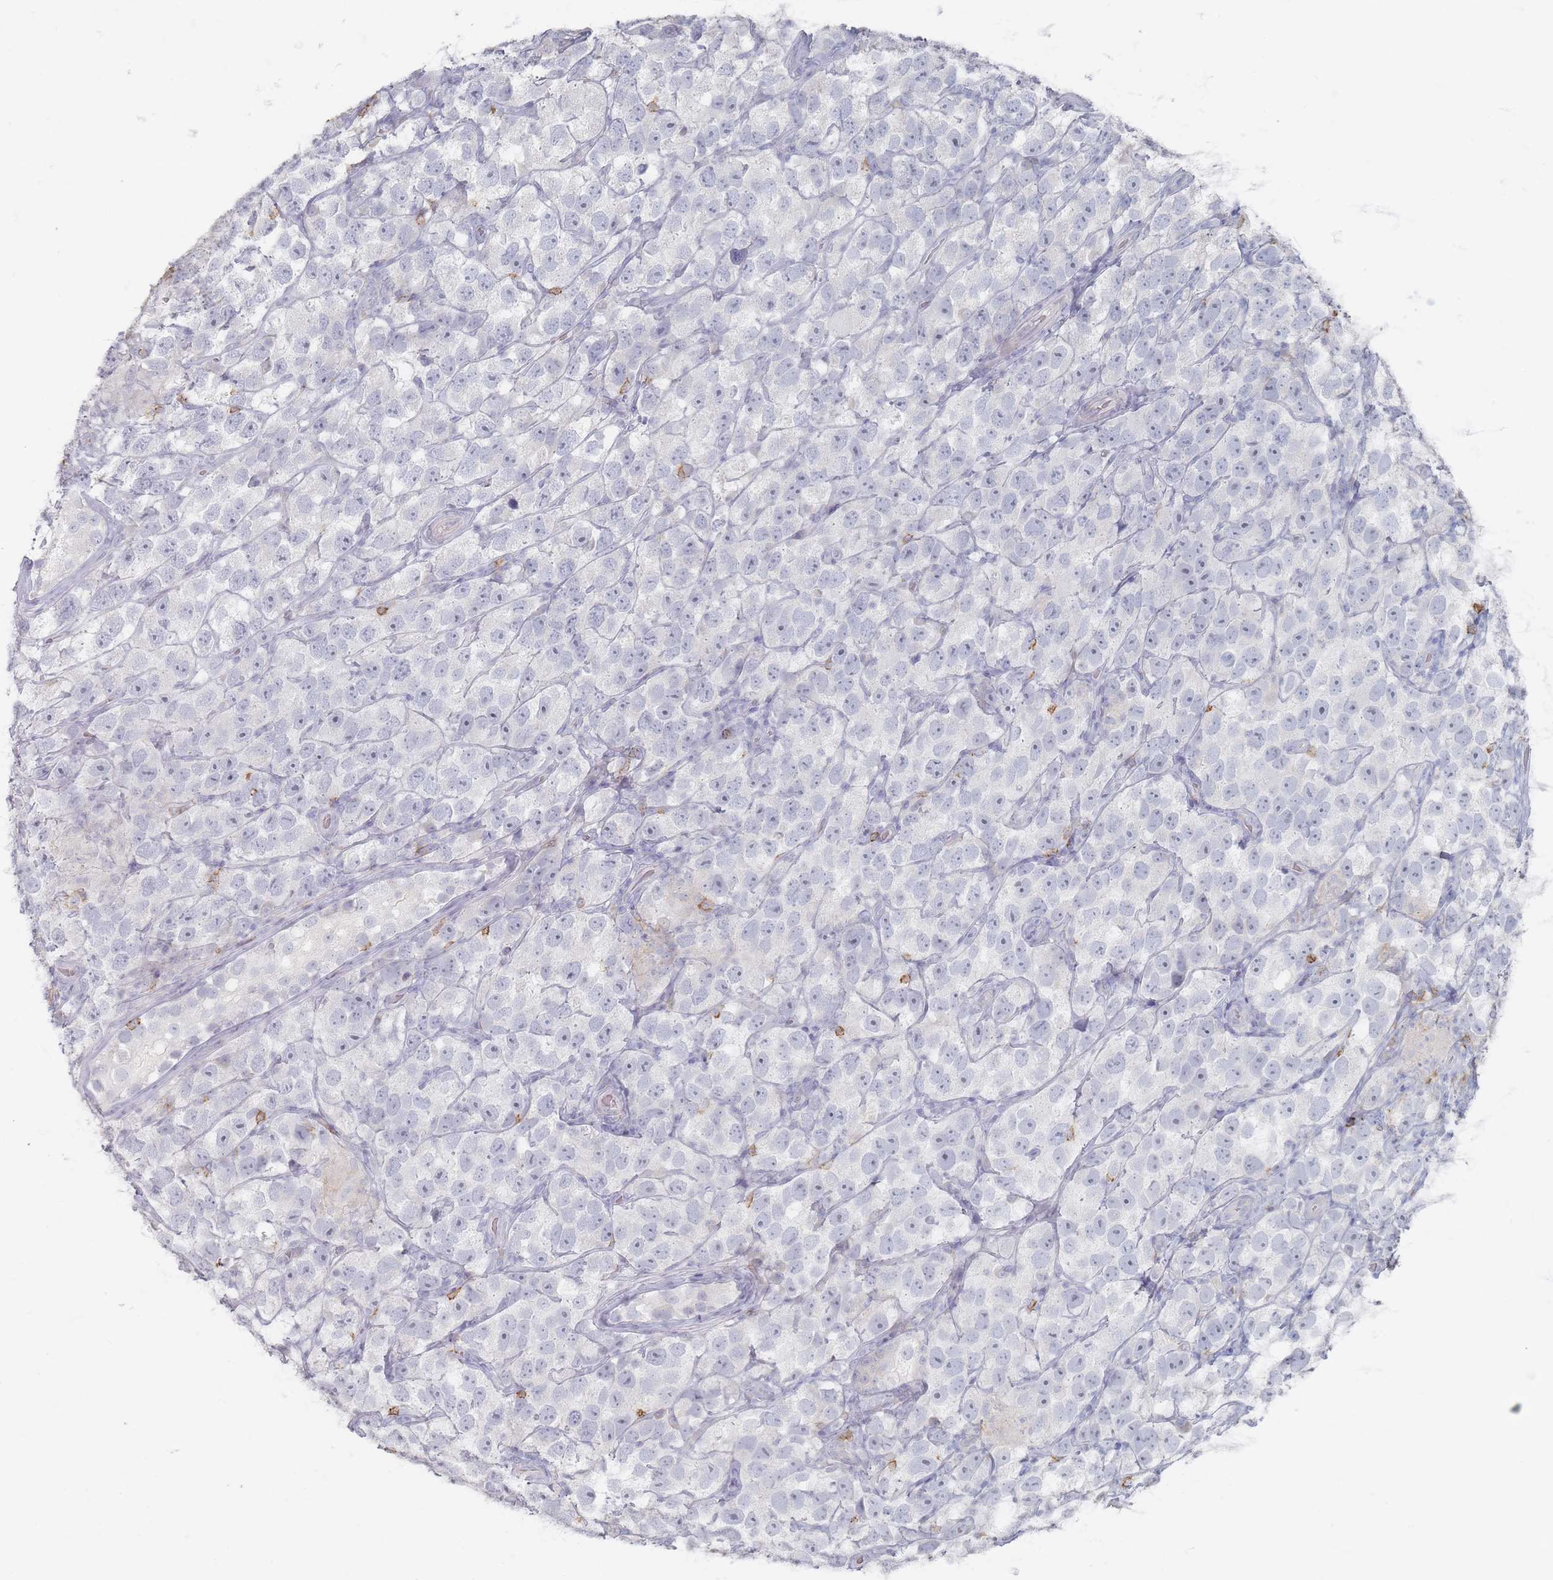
{"staining": {"intensity": "negative", "quantity": "none", "location": "none"}, "tissue": "testis cancer", "cell_type": "Tumor cells", "image_type": "cancer", "snomed": [{"axis": "morphology", "description": "Seminoma, NOS"}, {"axis": "topography", "description": "Testis"}], "caption": "Testis cancer (seminoma) stained for a protein using IHC shows no expression tumor cells.", "gene": "CD37", "patient": {"sex": "male", "age": 26}}